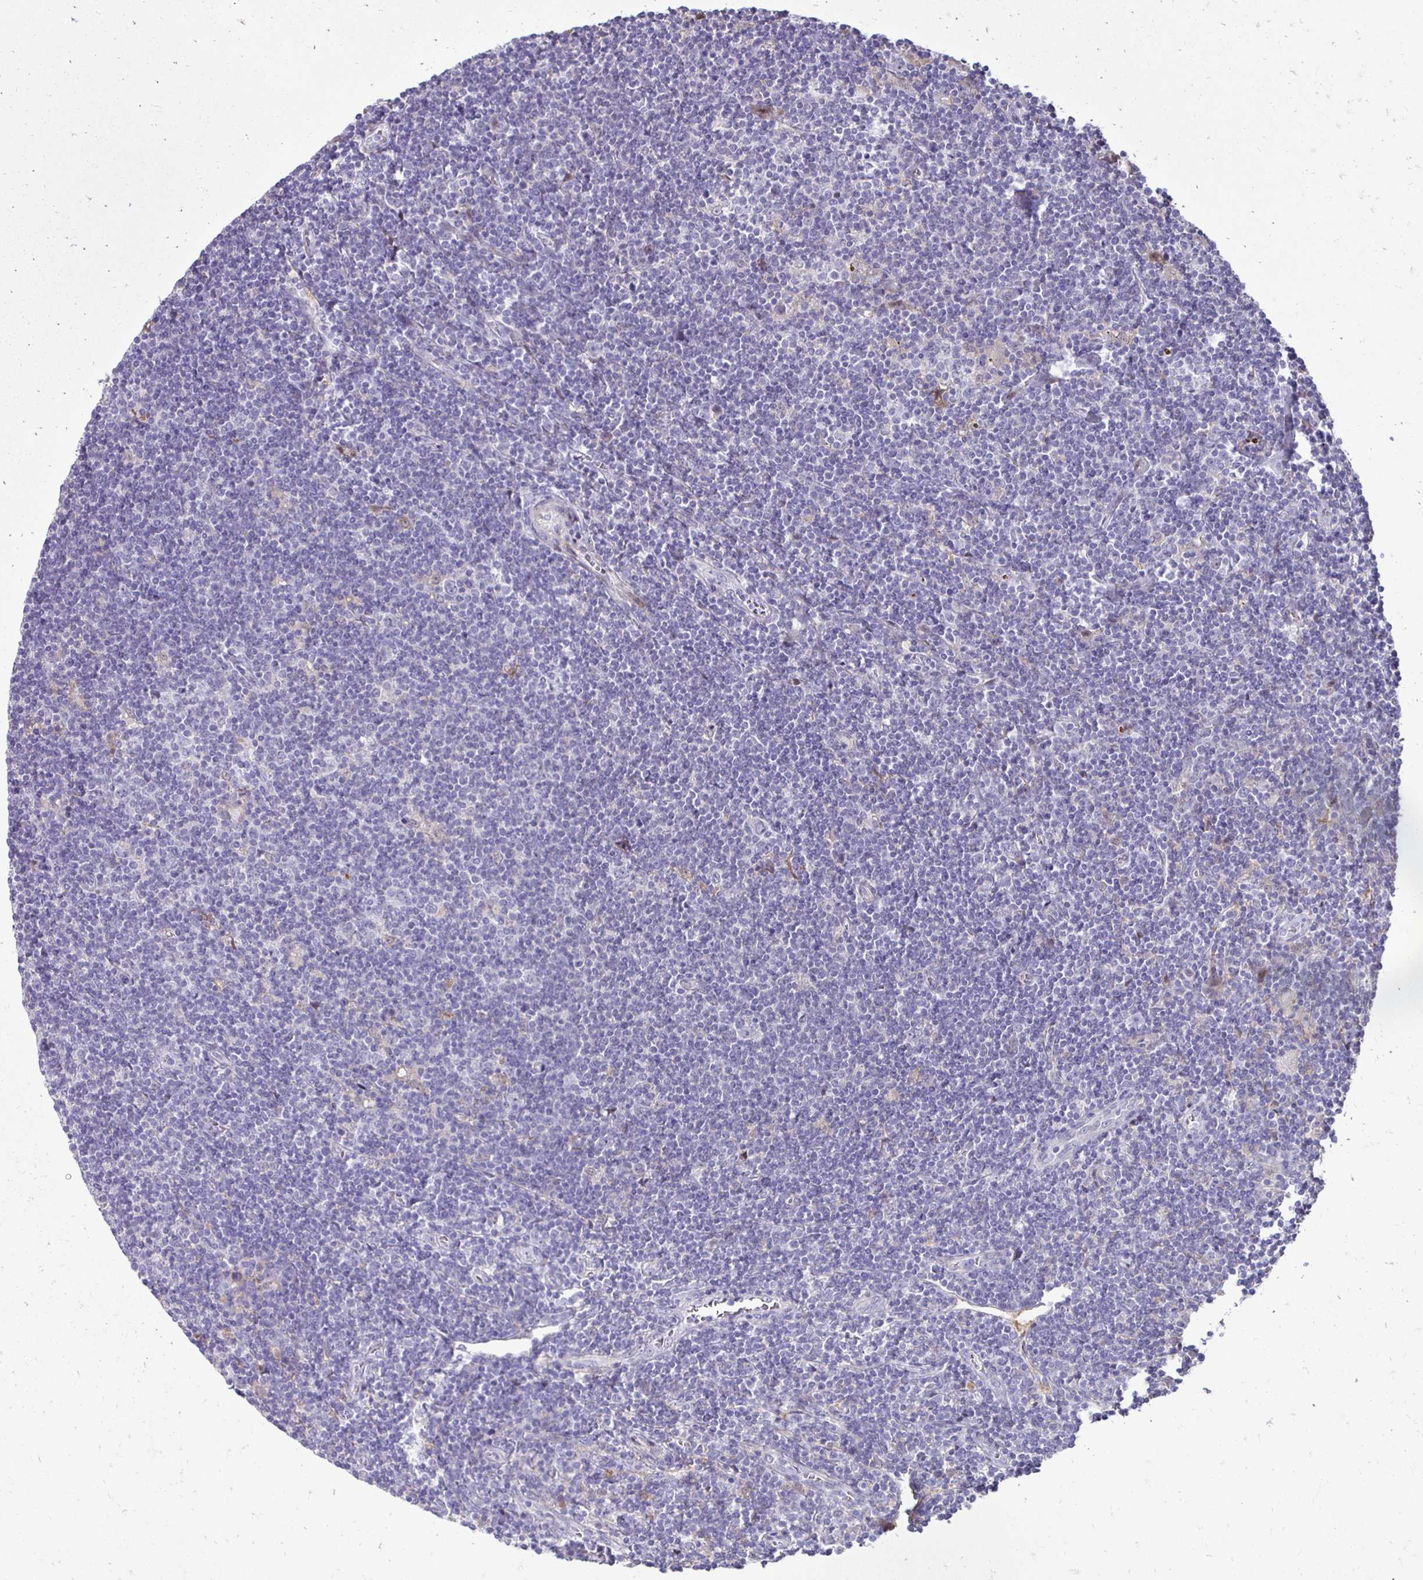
{"staining": {"intensity": "negative", "quantity": "none", "location": "none"}, "tissue": "lymphoma", "cell_type": "Tumor cells", "image_type": "cancer", "snomed": [{"axis": "morphology", "description": "Hodgkin's disease, NOS"}, {"axis": "topography", "description": "Lymph node"}], "caption": "IHC of lymphoma displays no positivity in tumor cells.", "gene": "GAS2", "patient": {"sex": "male", "age": 40}}